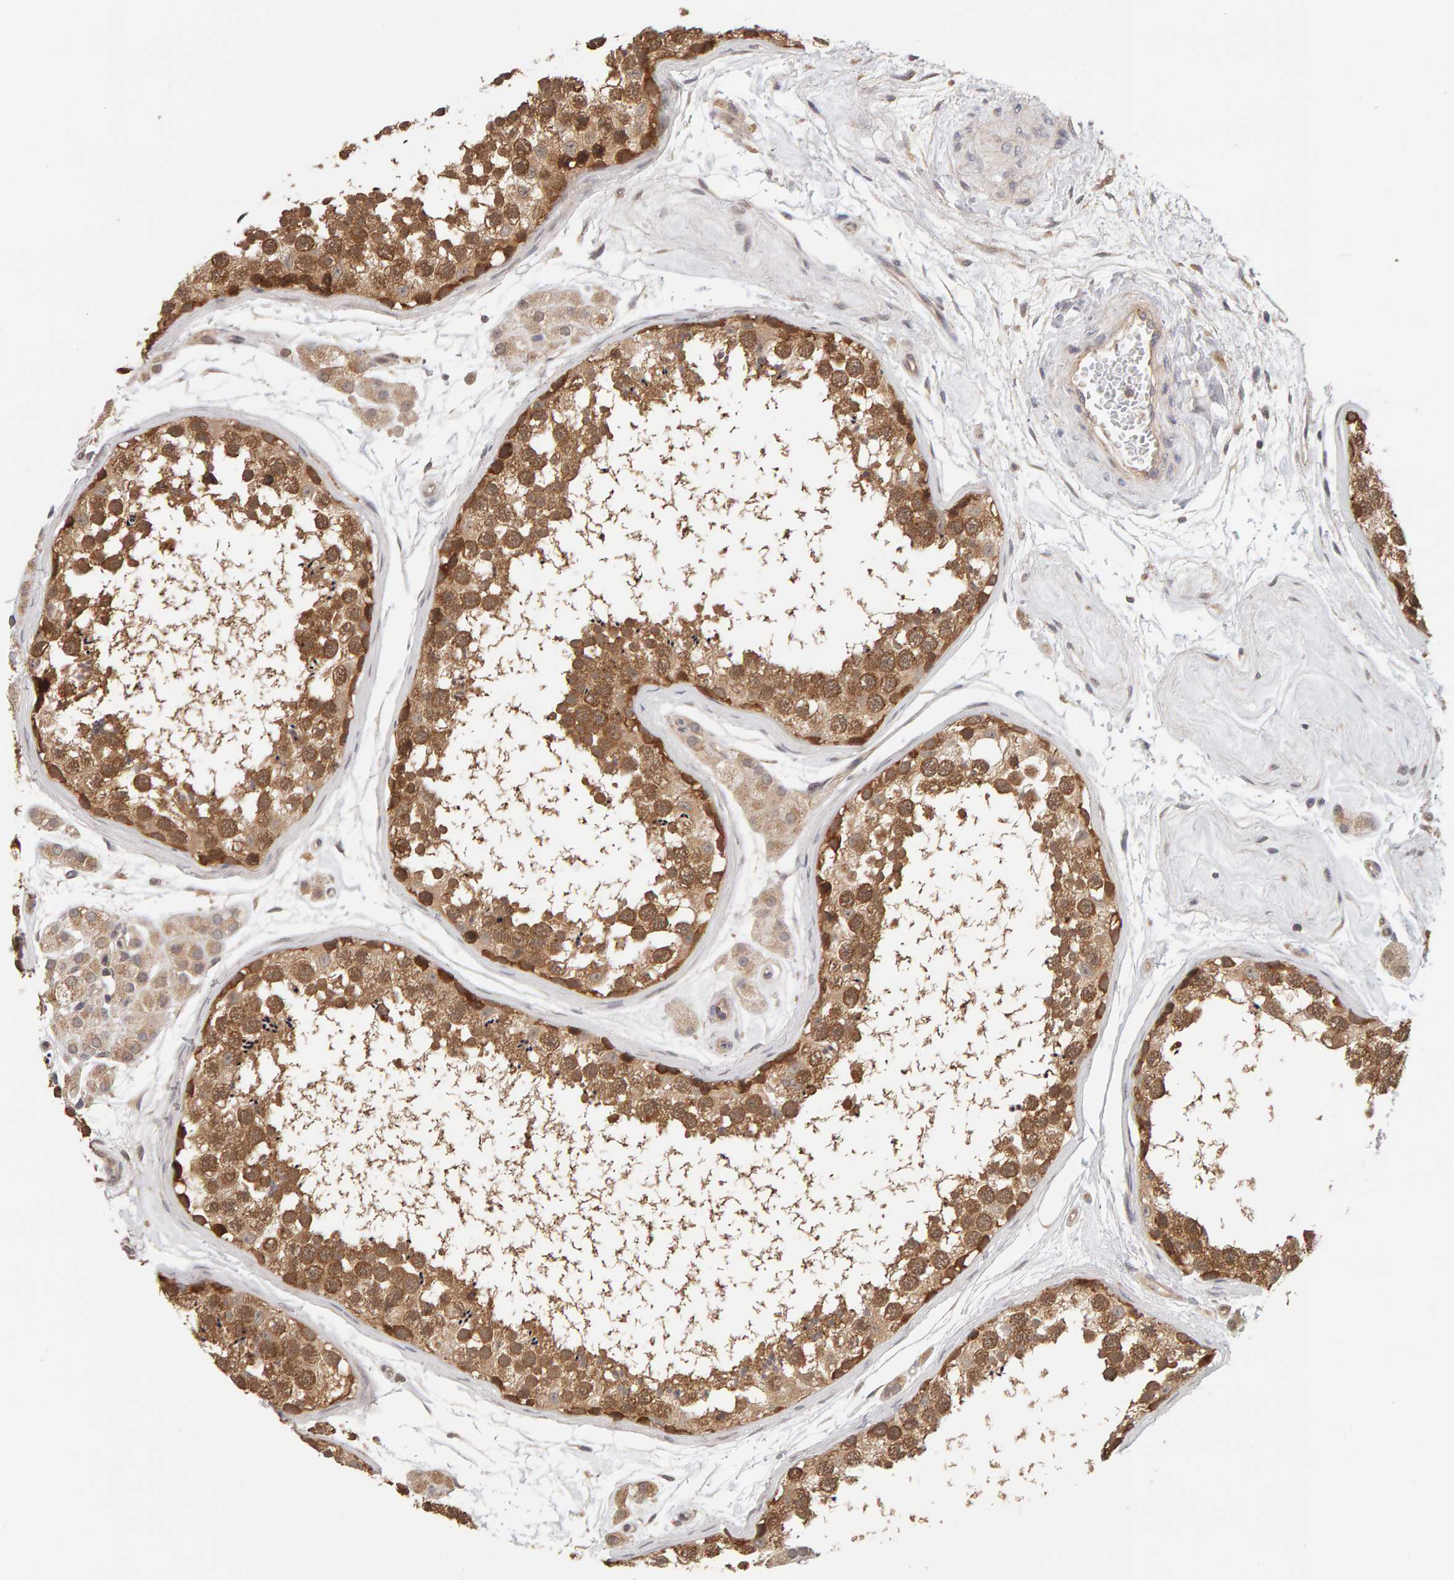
{"staining": {"intensity": "moderate", "quantity": ">75%", "location": "cytoplasmic/membranous"}, "tissue": "testis", "cell_type": "Cells in seminiferous ducts", "image_type": "normal", "snomed": [{"axis": "morphology", "description": "Normal tissue, NOS"}, {"axis": "topography", "description": "Testis"}], "caption": "There is medium levels of moderate cytoplasmic/membranous staining in cells in seminiferous ducts of unremarkable testis, as demonstrated by immunohistochemical staining (brown color).", "gene": "DNAJC7", "patient": {"sex": "male", "age": 56}}